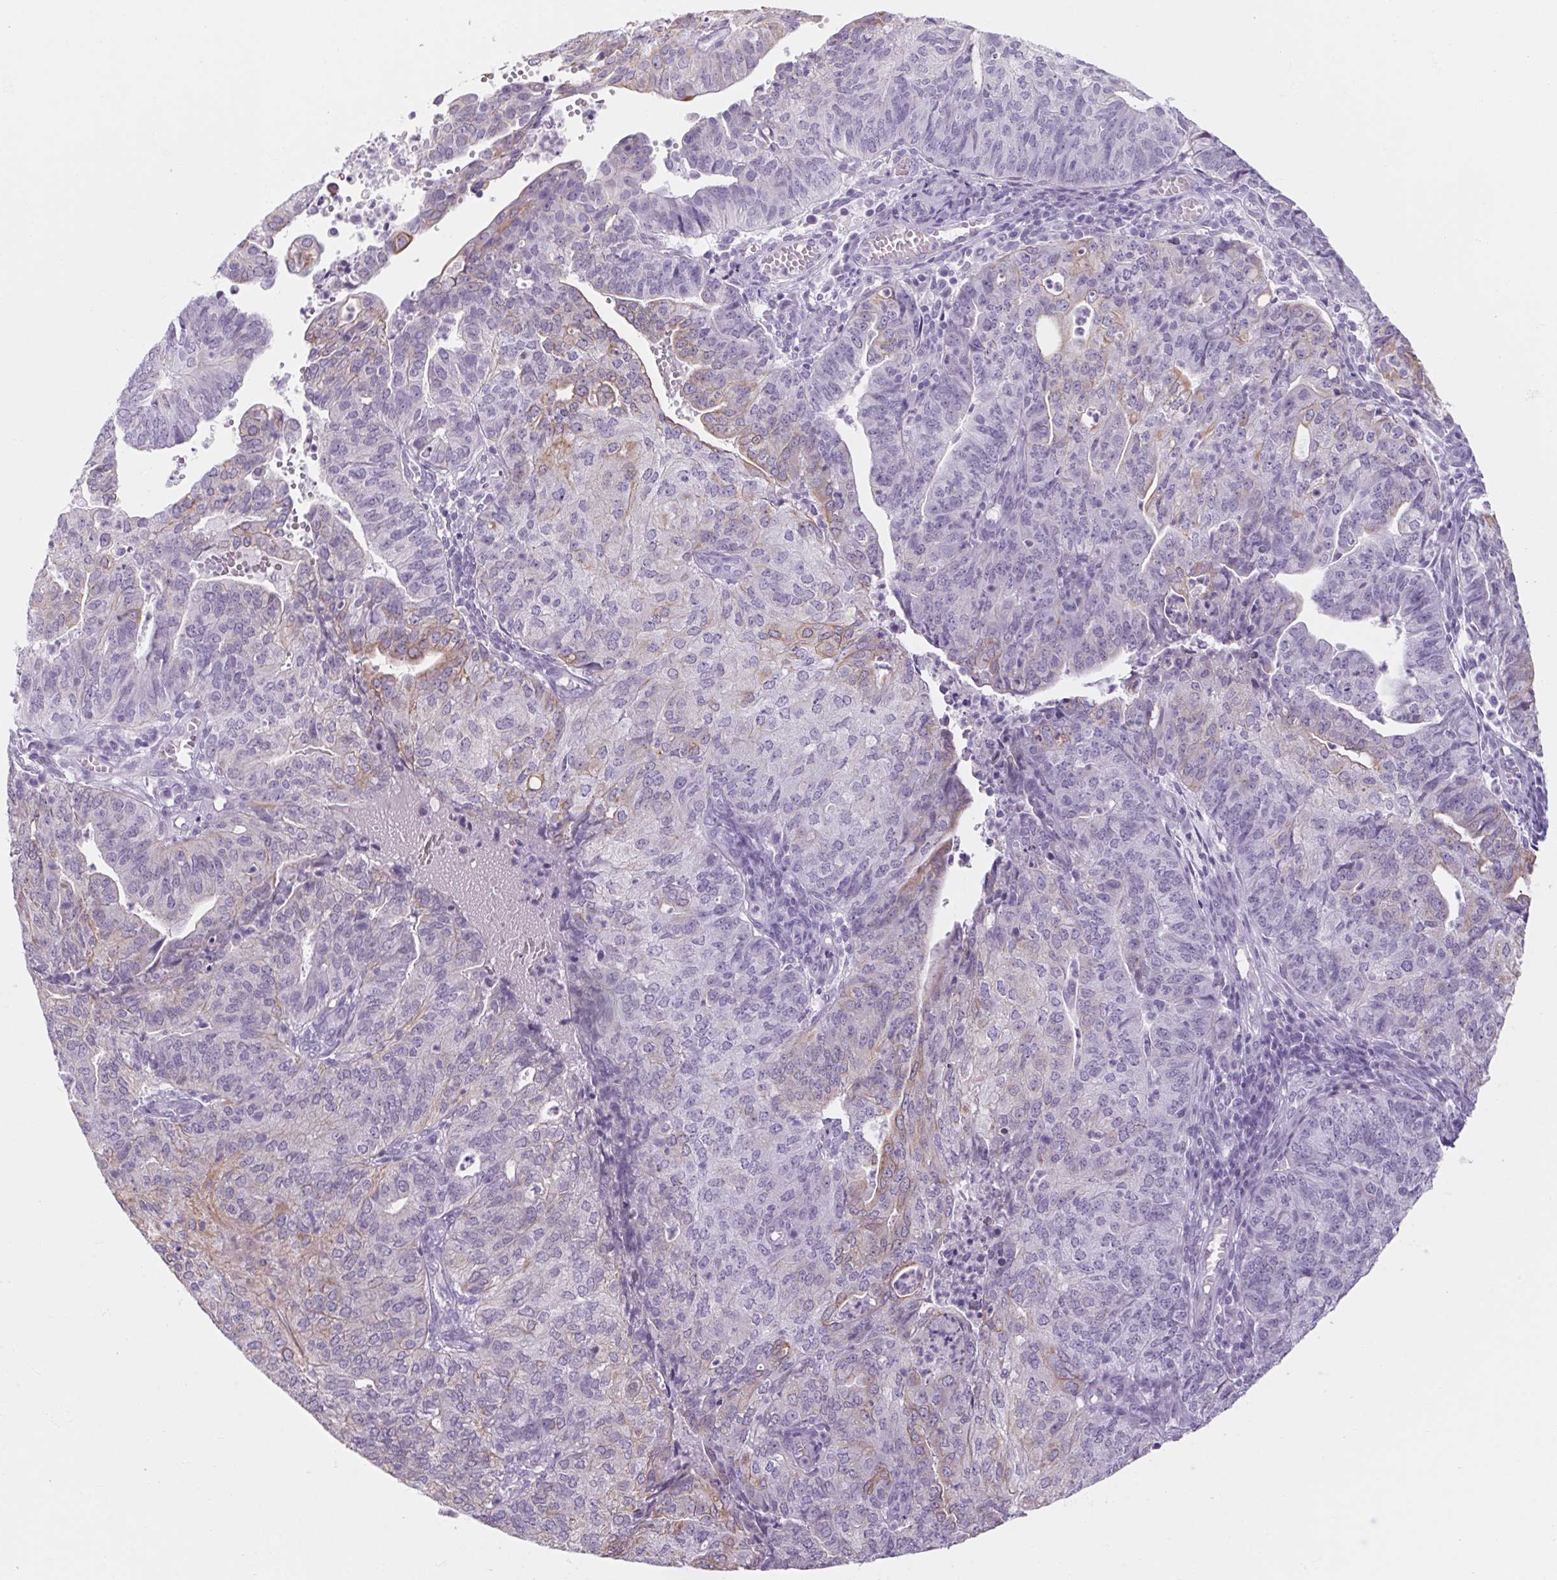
{"staining": {"intensity": "weak", "quantity": "<25%", "location": "cytoplasmic/membranous"}, "tissue": "endometrial cancer", "cell_type": "Tumor cells", "image_type": "cancer", "snomed": [{"axis": "morphology", "description": "Adenocarcinoma, NOS"}, {"axis": "topography", "description": "Endometrium"}], "caption": "Immunohistochemistry (IHC) image of human endometrial cancer stained for a protein (brown), which displays no expression in tumor cells.", "gene": "RPTN", "patient": {"sex": "female", "age": 82}}